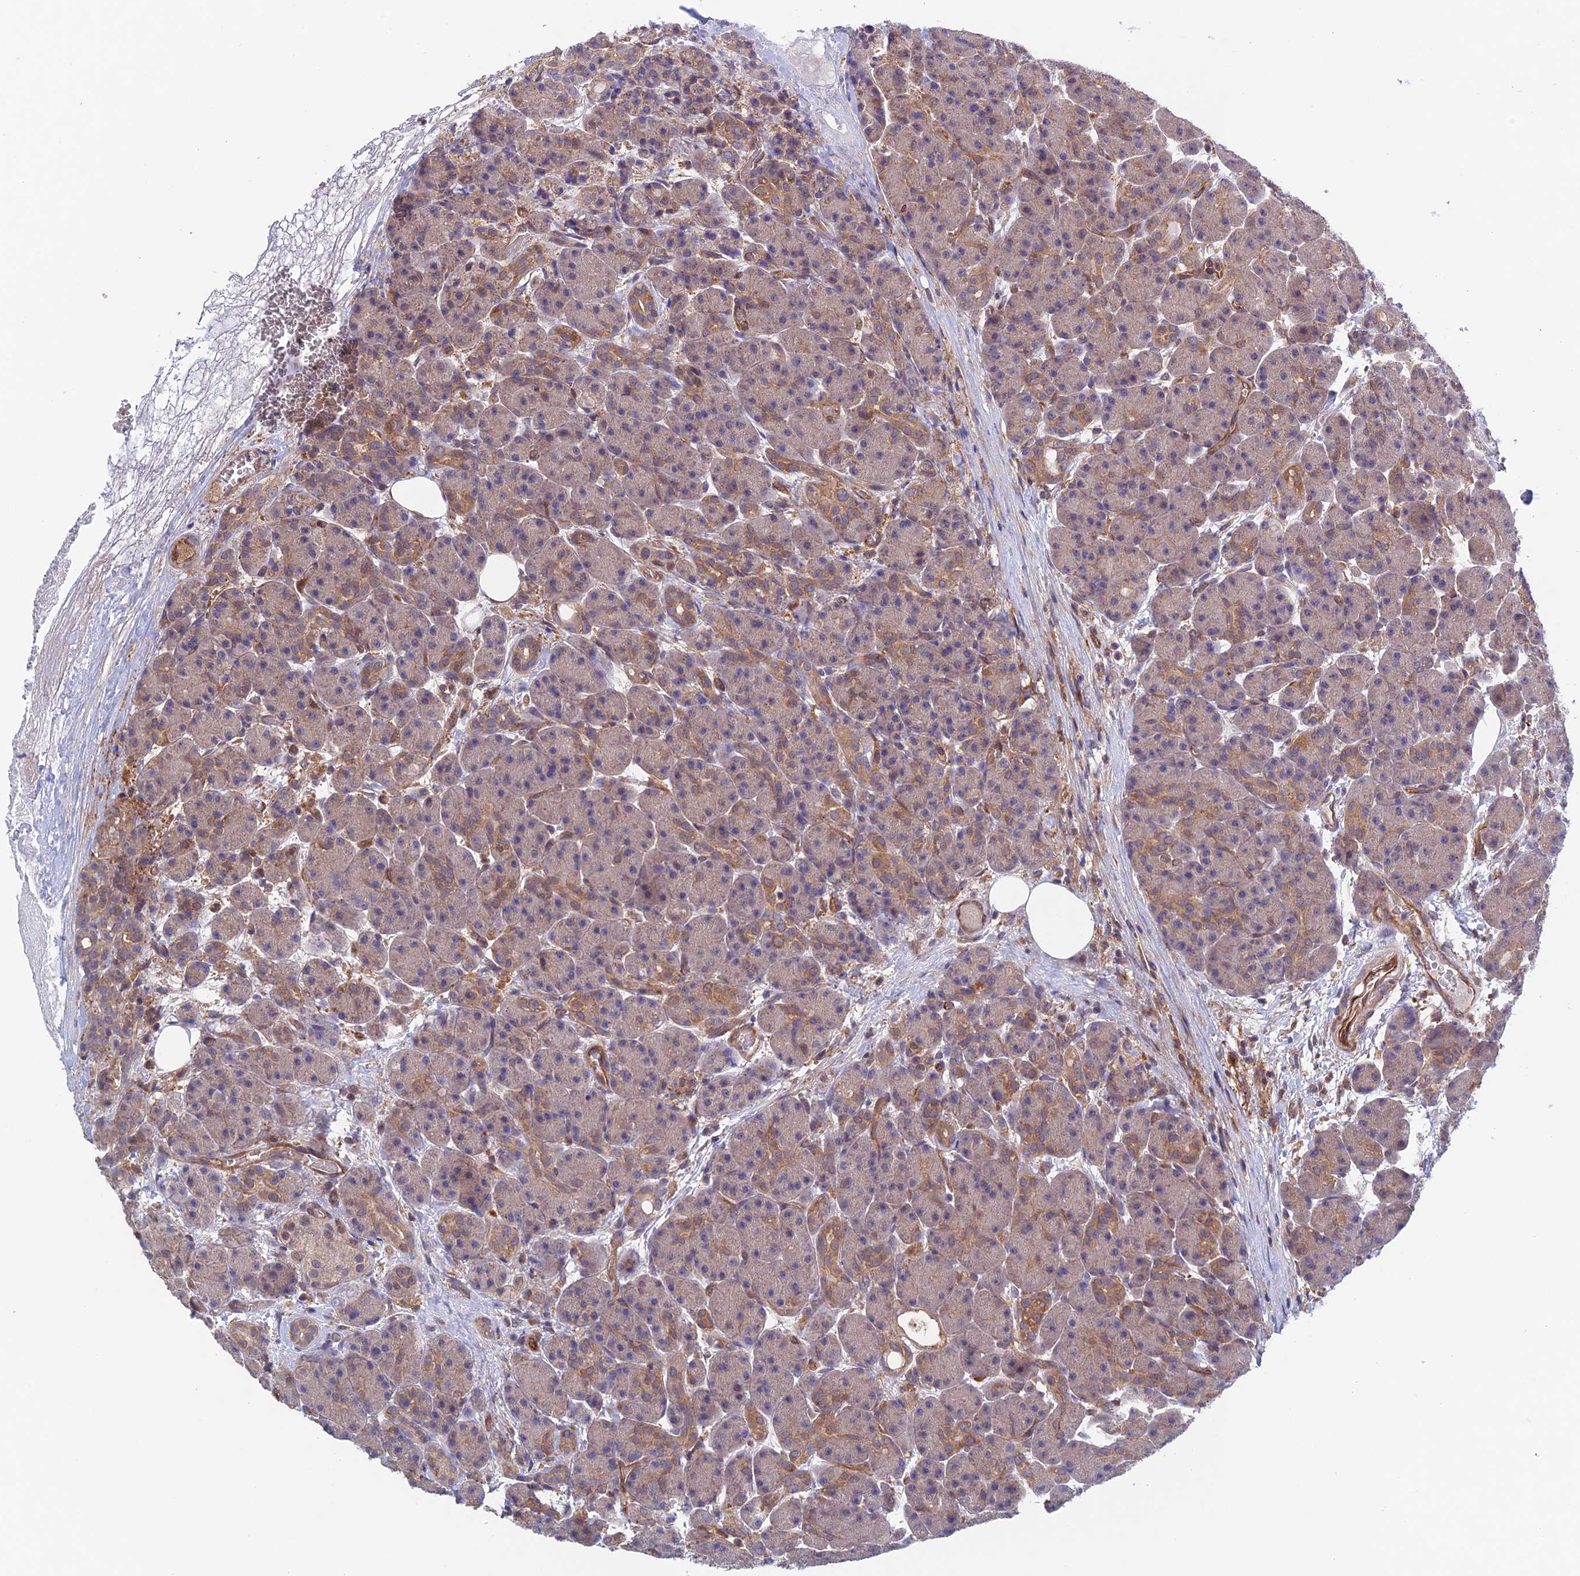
{"staining": {"intensity": "moderate", "quantity": "<25%", "location": "cytoplasmic/membranous"}, "tissue": "pancreas", "cell_type": "Exocrine glandular cells", "image_type": "normal", "snomed": [{"axis": "morphology", "description": "Normal tissue, NOS"}, {"axis": "topography", "description": "Pancreas"}], "caption": "Immunohistochemical staining of benign human pancreas displays moderate cytoplasmic/membranous protein expression in about <25% of exocrine glandular cells. The staining is performed using DAB (3,3'-diaminobenzidine) brown chromogen to label protein expression. The nuclei are counter-stained blue using hematoxylin.", "gene": "NUDT16L1", "patient": {"sex": "male", "age": 63}}